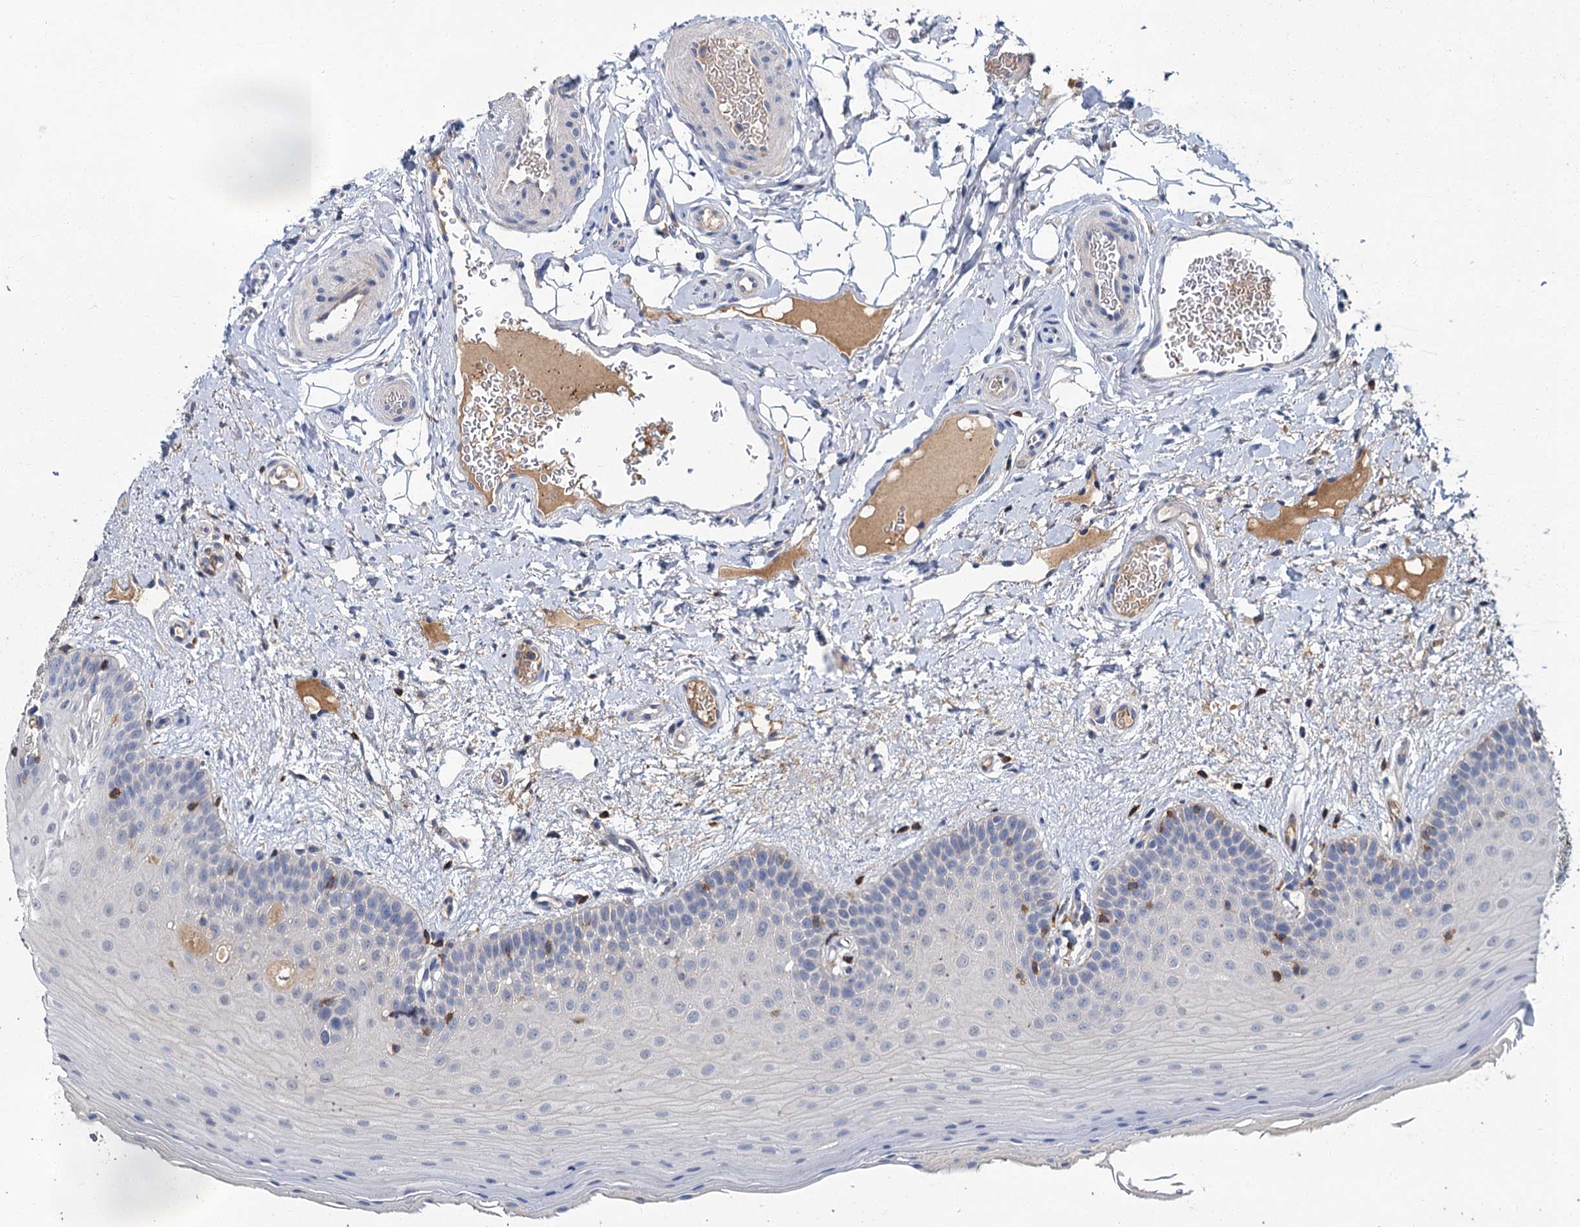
{"staining": {"intensity": "negative", "quantity": "none", "location": "none"}, "tissue": "oral mucosa", "cell_type": "Squamous epithelial cells", "image_type": "normal", "snomed": [{"axis": "morphology", "description": "Normal tissue, NOS"}, {"axis": "topography", "description": "Oral tissue"}, {"axis": "topography", "description": "Tounge, NOS"}], "caption": "Squamous epithelial cells show no significant staining in benign oral mucosa. (DAB IHC visualized using brightfield microscopy, high magnification).", "gene": "FGFR2", "patient": {"sex": "male", "age": 47}}